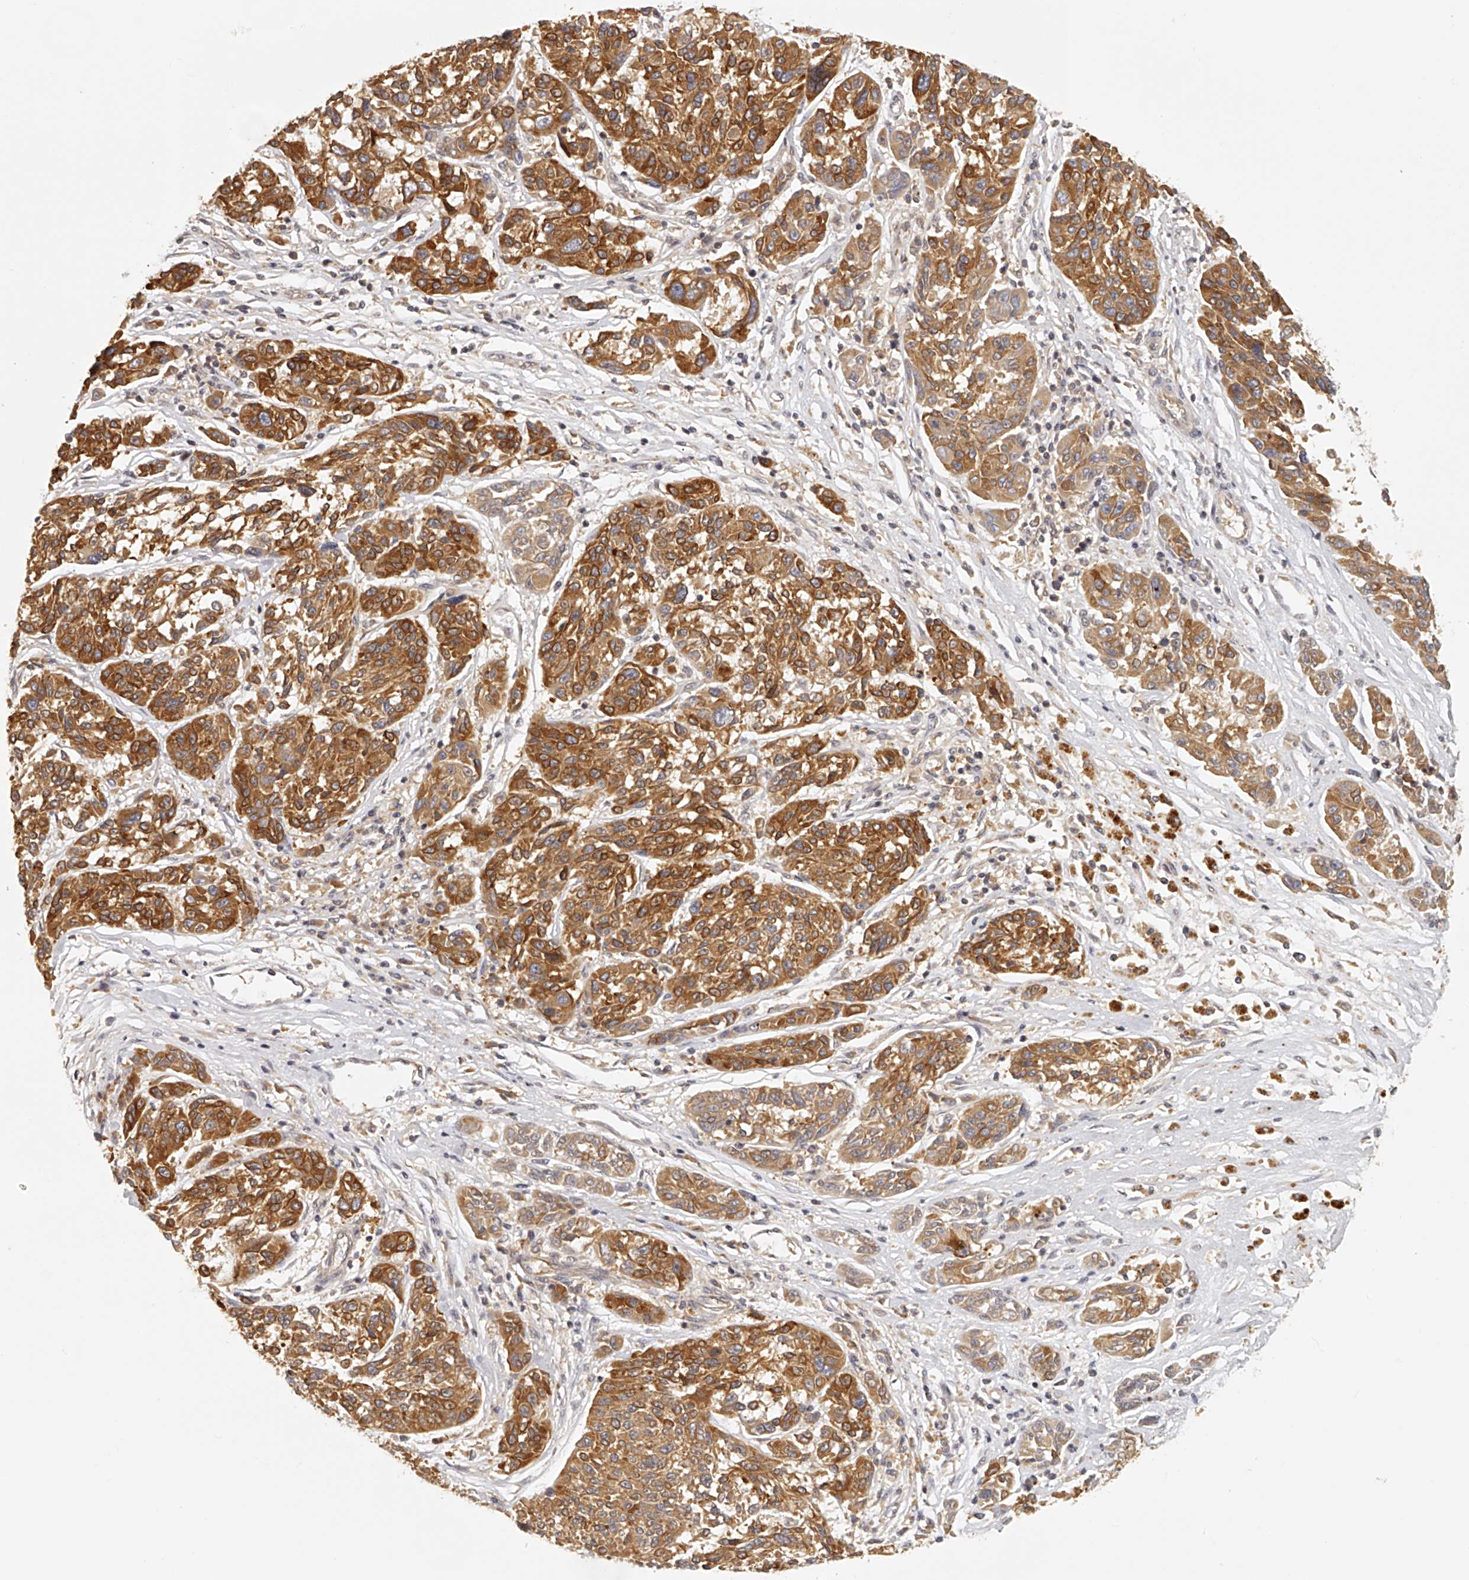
{"staining": {"intensity": "moderate", "quantity": ">75%", "location": "cytoplasmic/membranous"}, "tissue": "melanoma", "cell_type": "Tumor cells", "image_type": "cancer", "snomed": [{"axis": "morphology", "description": "Malignant melanoma, NOS"}, {"axis": "topography", "description": "Skin"}], "caption": "Moderate cytoplasmic/membranous expression is appreciated in approximately >75% of tumor cells in melanoma.", "gene": "EIF3I", "patient": {"sex": "male", "age": 53}}